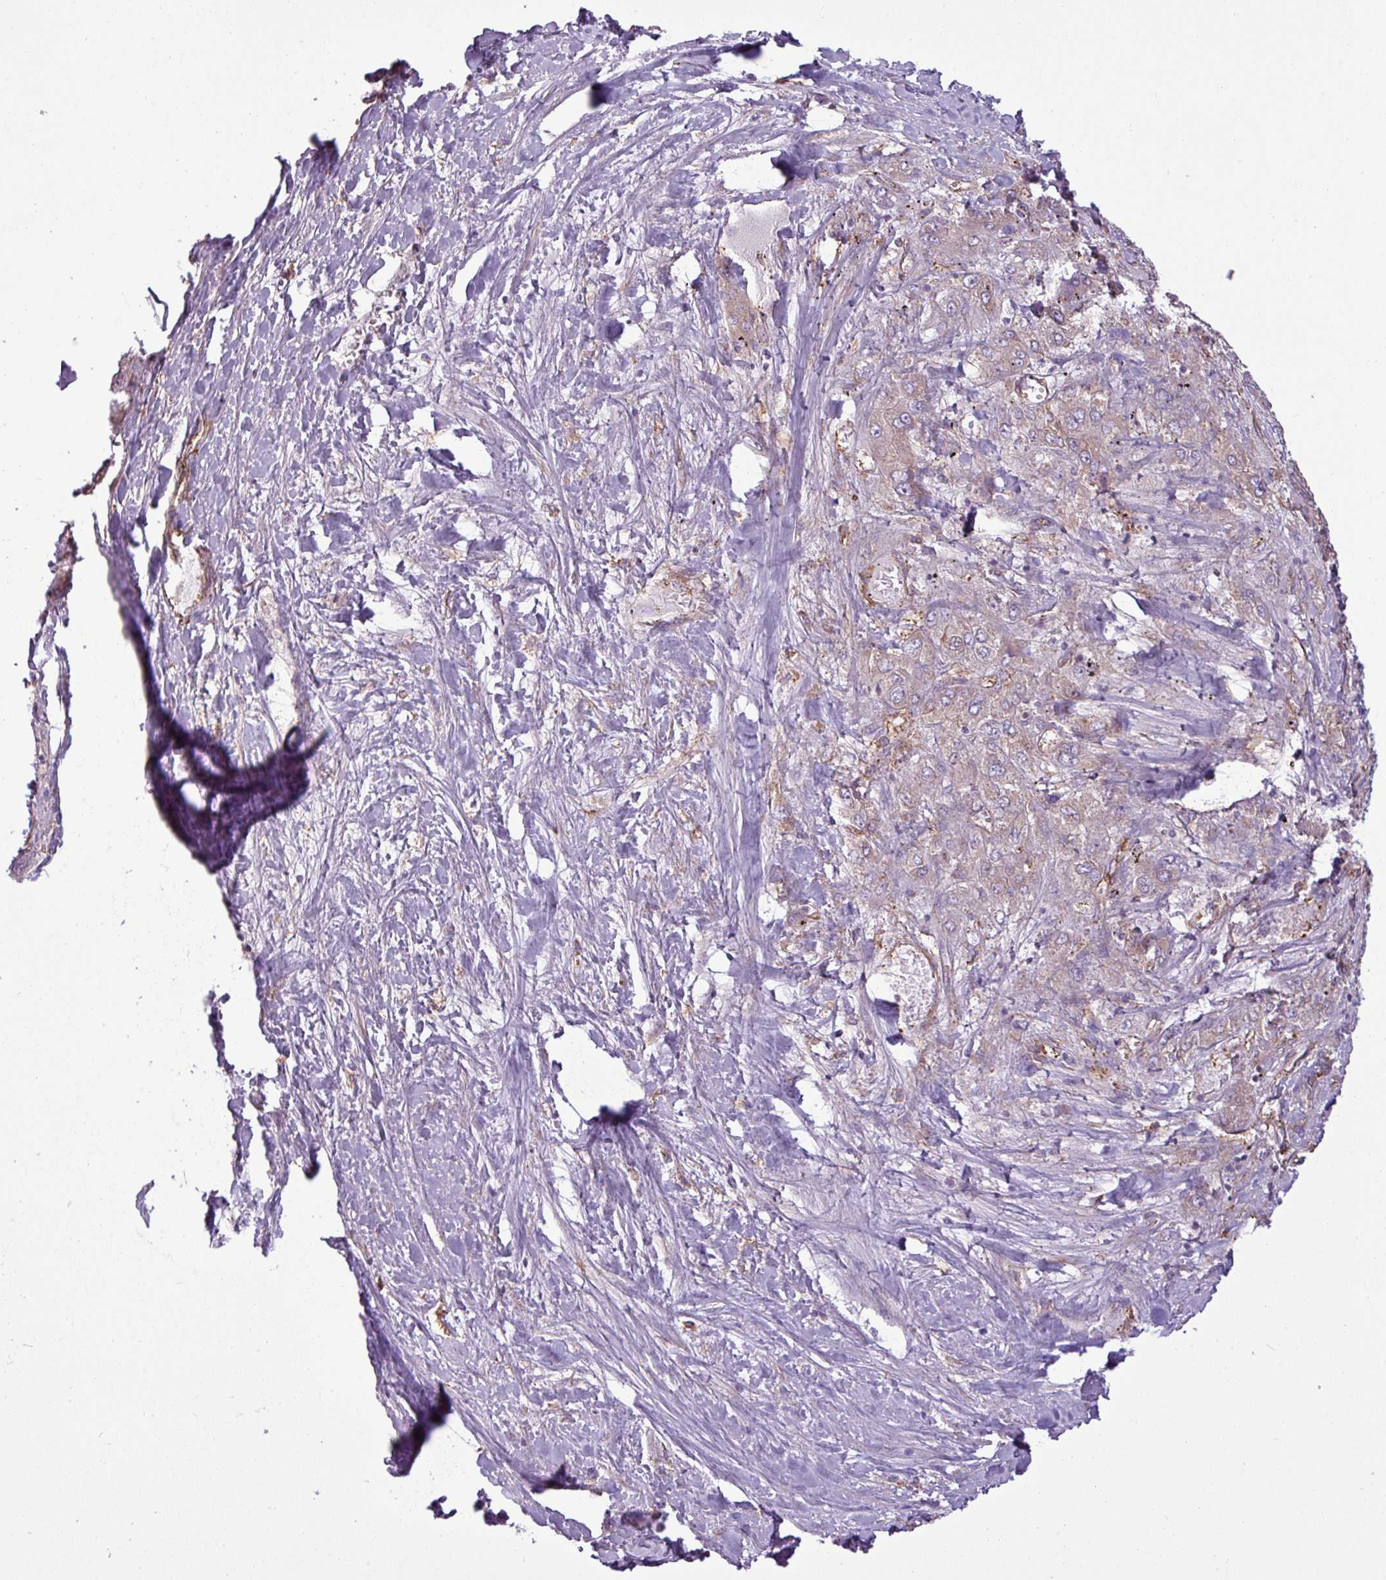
{"staining": {"intensity": "weak", "quantity": "<25%", "location": "cytoplasmic/membranous"}, "tissue": "liver cancer", "cell_type": "Tumor cells", "image_type": "cancer", "snomed": [{"axis": "morphology", "description": "Carcinoma, Hepatocellular, NOS"}, {"axis": "topography", "description": "Liver"}], "caption": "High power microscopy micrograph of an immunohistochemistry micrograph of liver hepatocellular carcinoma, revealing no significant expression in tumor cells.", "gene": "PACSIN2", "patient": {"sex": "female", "age": 73}}